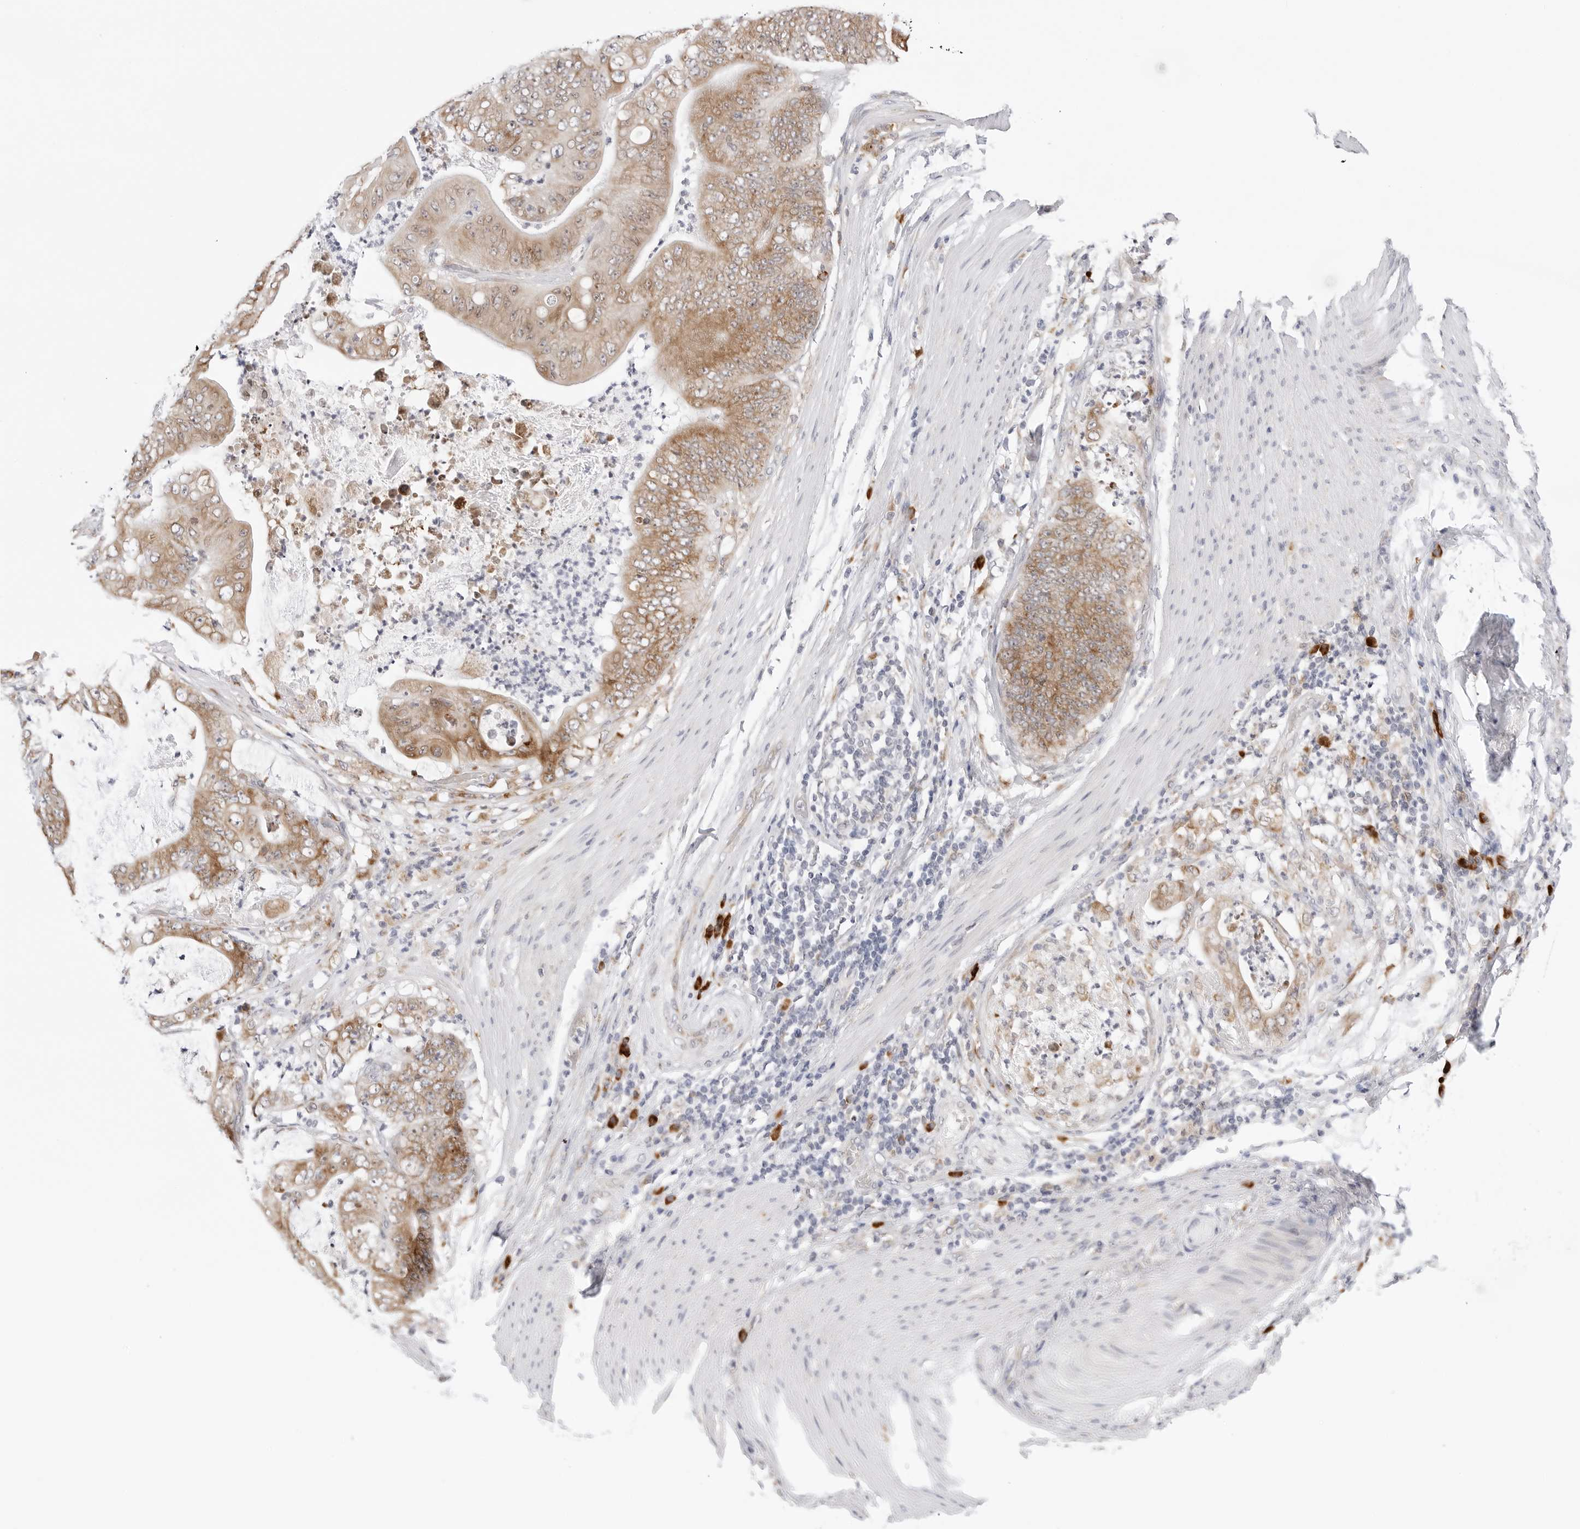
{"staining": {"intensity": "moderate", "quantity": ">75%", "location": "cytoplasmic/membranous"}, "tissue": "stomach cancer", "cell_type": "Tumor cells", "image_type": "cancer", "snomed": [{"axis": "morphology", "description": "Adenocarcinoma, NOS"}, {"axis": "topography", "description": "Stomach"}], "caption": "Human stomach cancer (adenocarcinoma) stained for a protein (brown) exhibits moderate cytoplasmic/membranous positive positivity in about >75% of tumor cells.", "gene": "RPN1", "patient": {"sex": "female", "age": 73}}